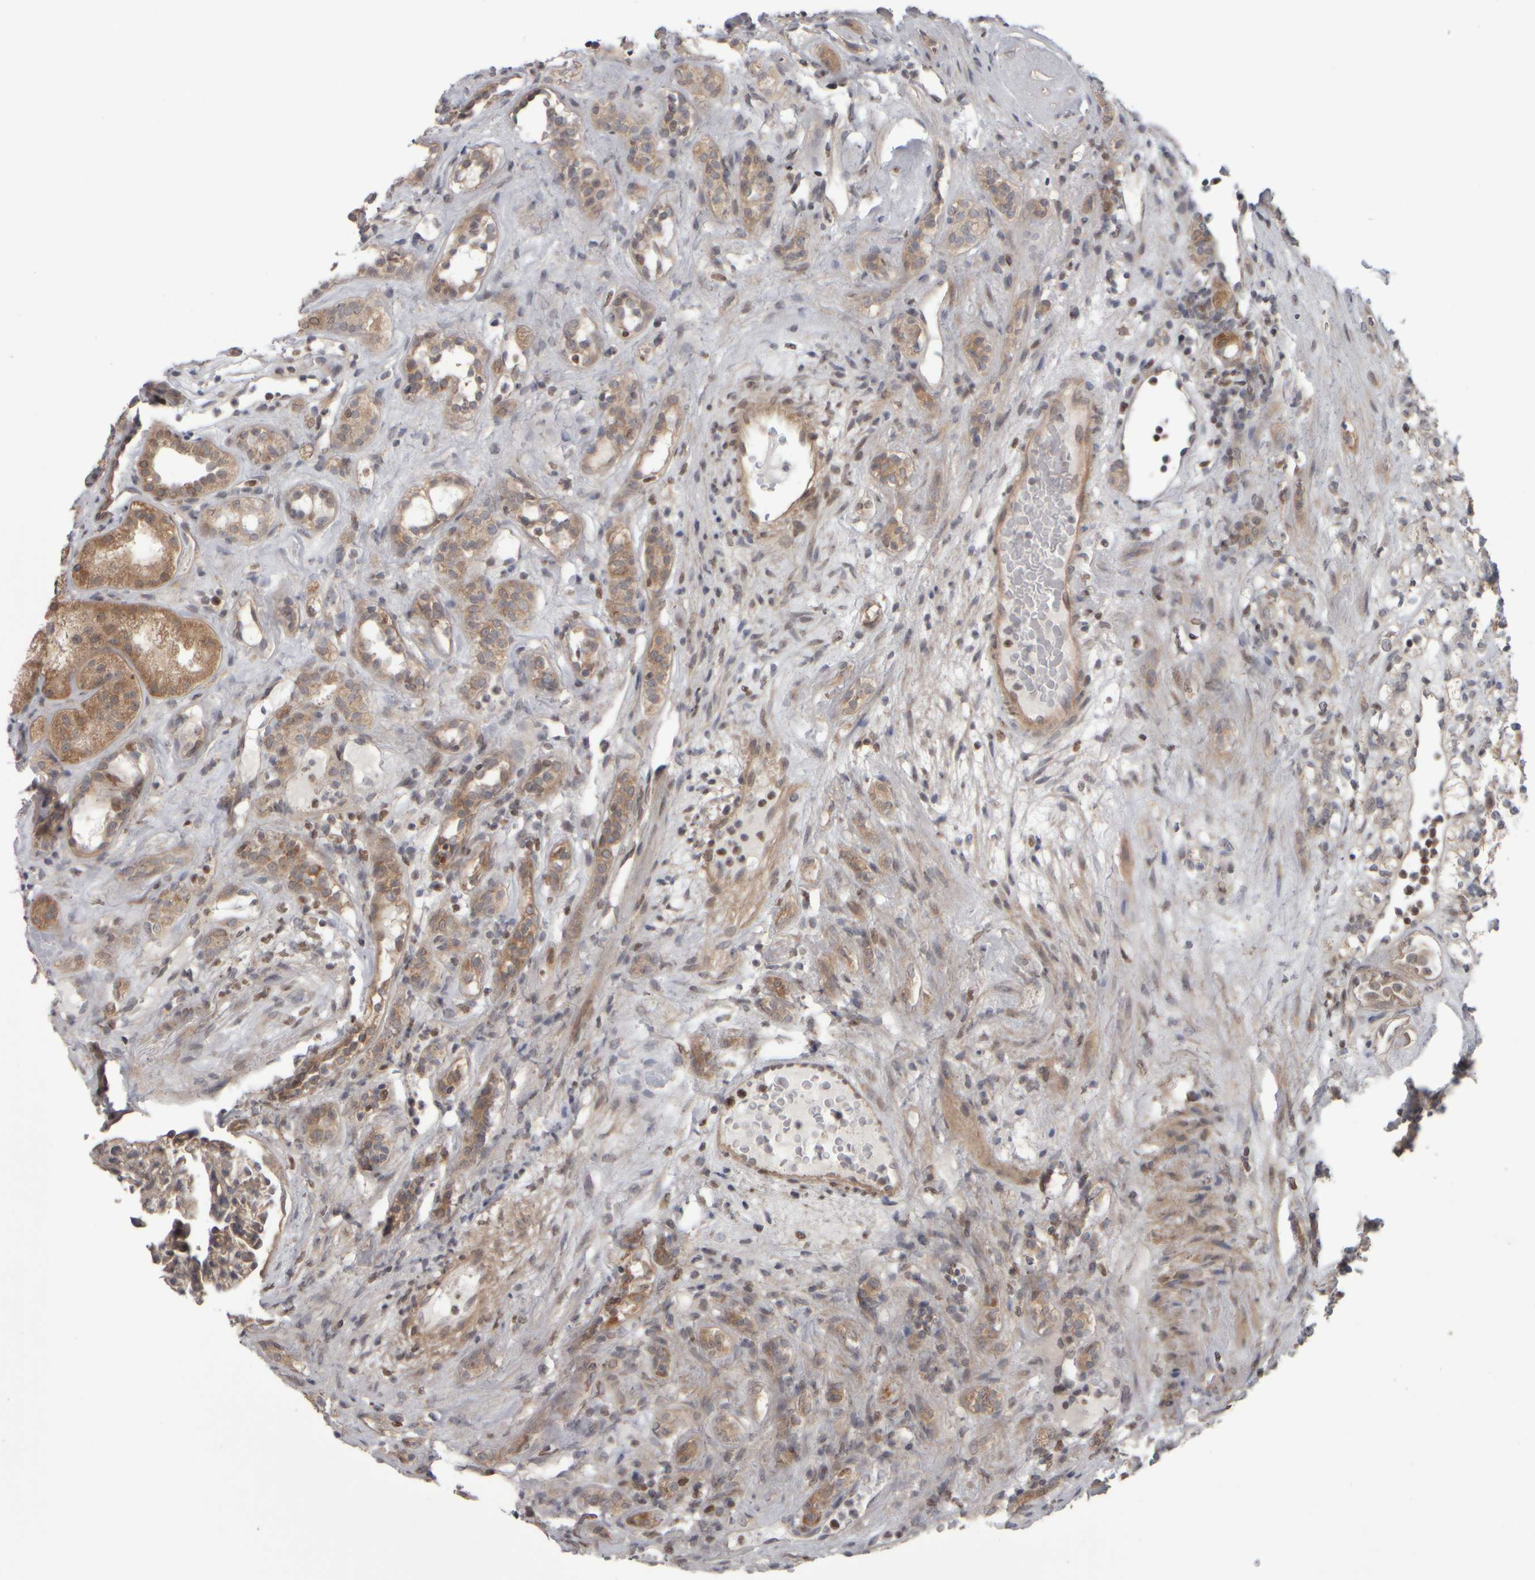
{"staining": {"intensity": "moderate", "quantity": ">75%", "location": "cytoplasmic/membranous"}, "tissue": "renal cancer", "cell_type": "Tumor cells", "image_type": "cancer", "snomed": [{"axis": "morphology", "description": "Normal tissue, NOS"}, {"axis": "morphology", "description": "Adenocarcinoma, NOS"}, {"axis": "topography", "description": "Kidney"}], "caption": "Moderate cytoplasmic/membranous protein staining is seen in about >75% of tumor cells in renal cancer (adenocarcinoma).", "gene": "CWC27", "patient": {"sex": "female", "age": 72}}